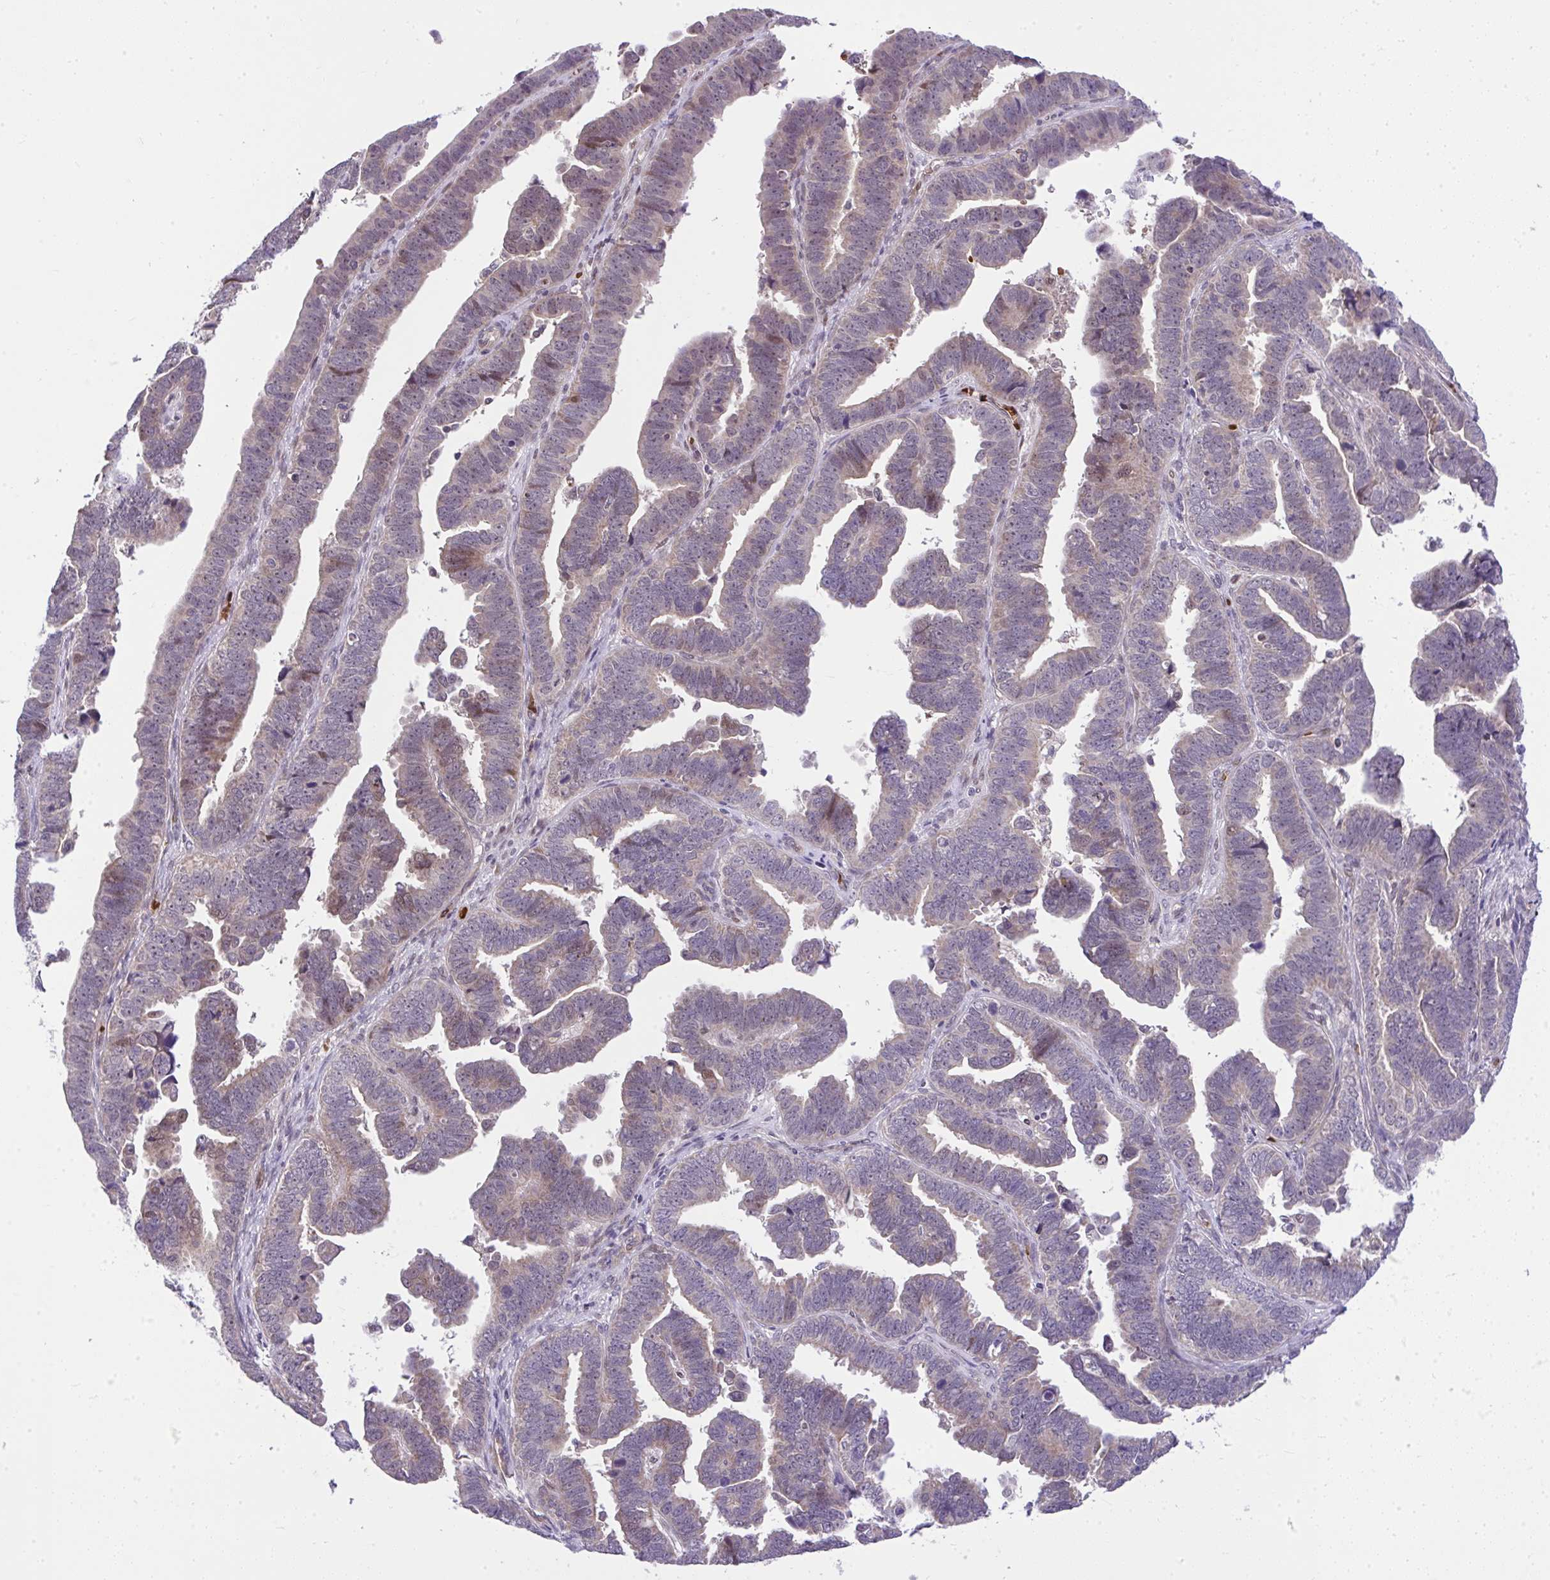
{"staining": {"intensity": "weak", "quantity": ">75%", "location": "cytoplasmic/membranous,nuclear"}, "tissue": "endometrial cancer", "cell_type": "Tumor cells", "image_type": "cancer", "snomed": [{"axis": "morphology", "description": "Adenocarcinoma, NOS"}, {"axis": "topography", "description": "Endometrium"}], "caption": "Endometrial cancer (adenocarcinoma) was stained to show a protein in brown. There is low levels of weak cytoplasmic/membranous and nuclear expression in about >75% of tumor cells.", "gene": "CHIA", "patient": {"sex": "female", "age": 75}}